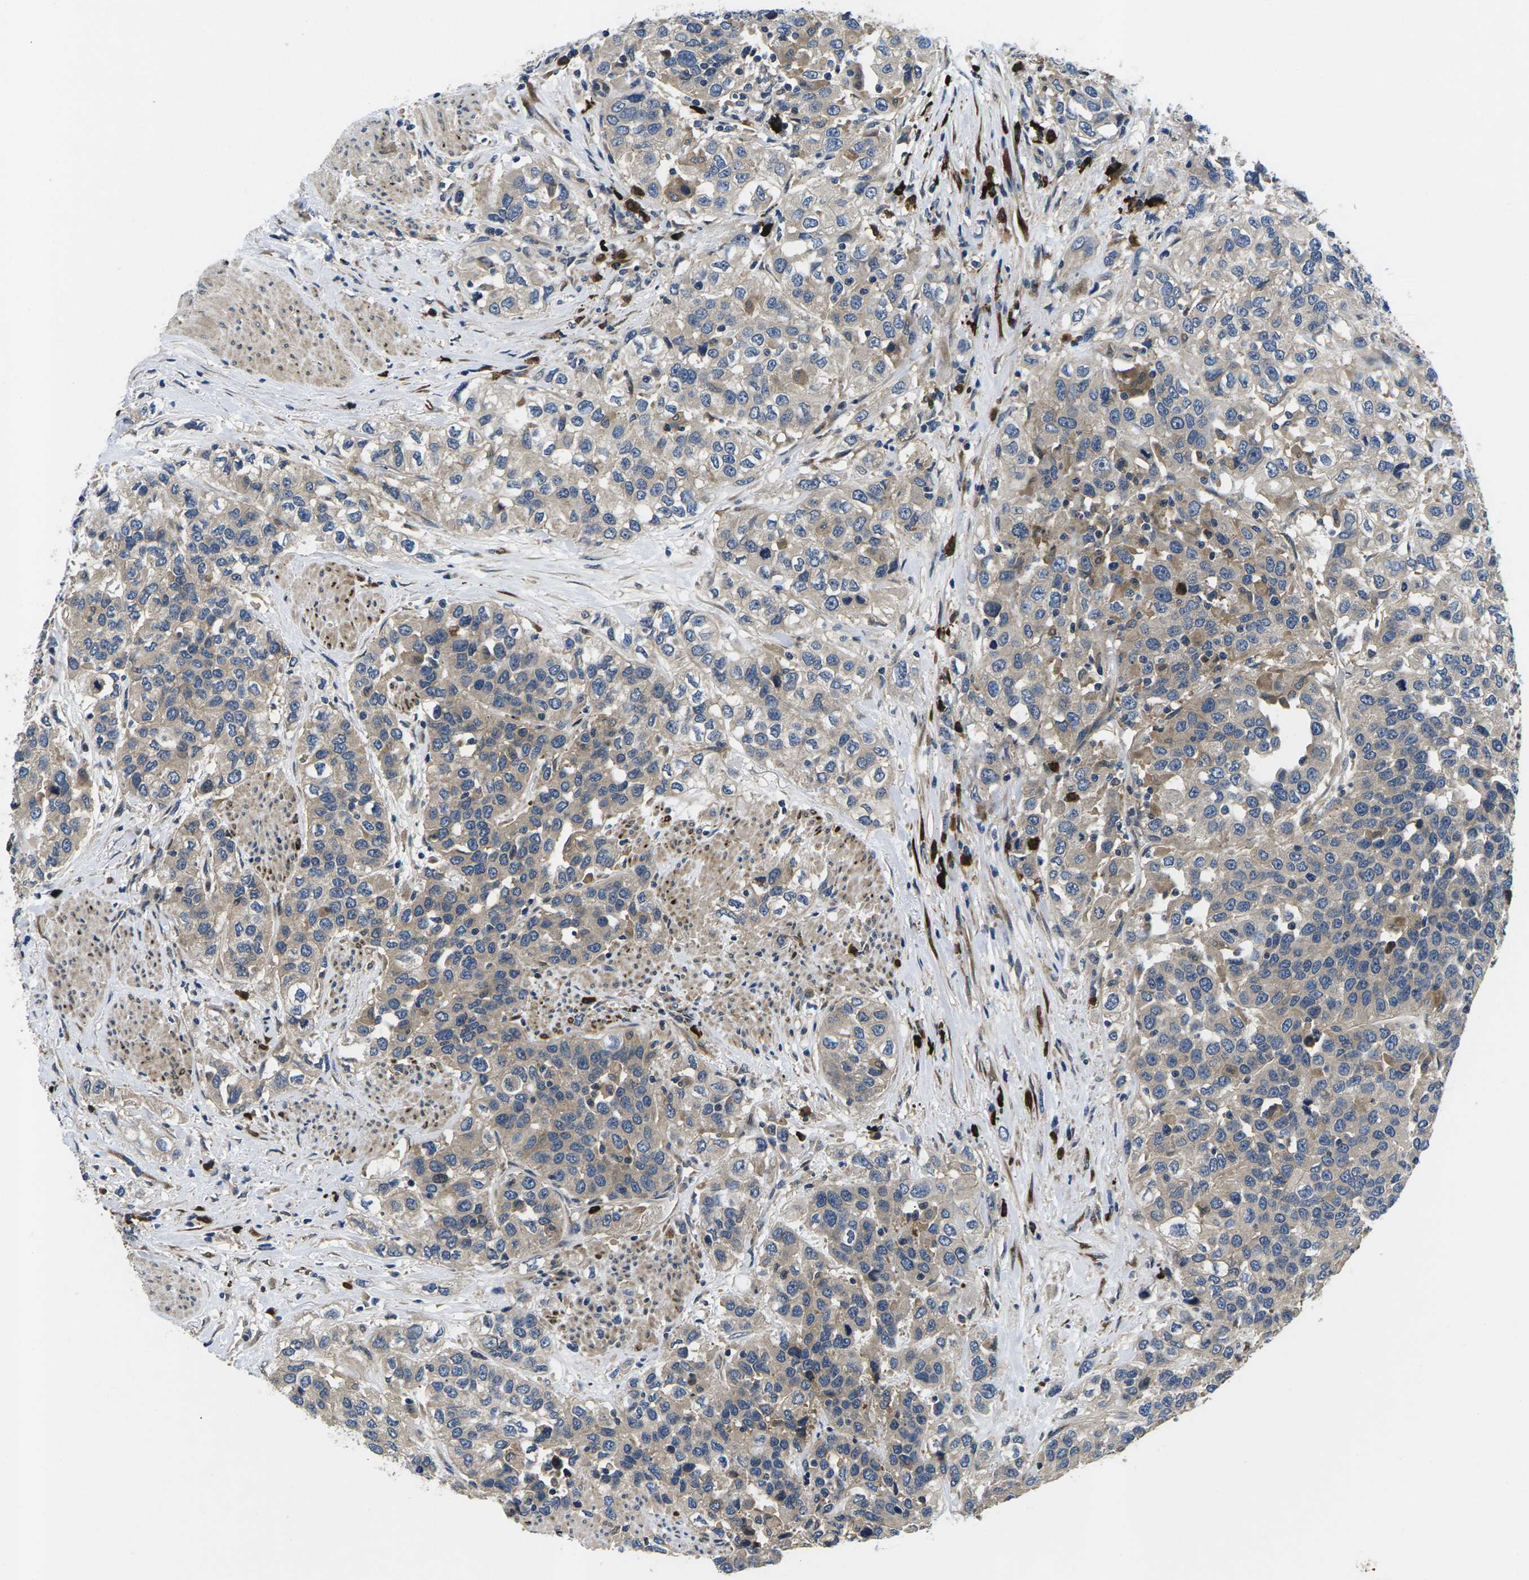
{"staining": {"intensity": "weak", "quantity": "25%-75%", "location": "cytoplasmic/membranous"}, "tissue": "urothelial cancer", "cell_type": "Tumor cells", "image_type": "cancer", "snomed": [{"axis": "morphology", "description": "Urothelial carcinoma, High grade"}, {"axis": "topography", "description": "Urinary bladder"}], "caption": "The image shows immunohistochemical staining of urothelial cancer. There is weak cytoplasmic/membranous expression is appreciated in approximately 25%-75% of tumor cells.", "gene": "PLCE1", "patient": {"sex": "female", "age": 80}}